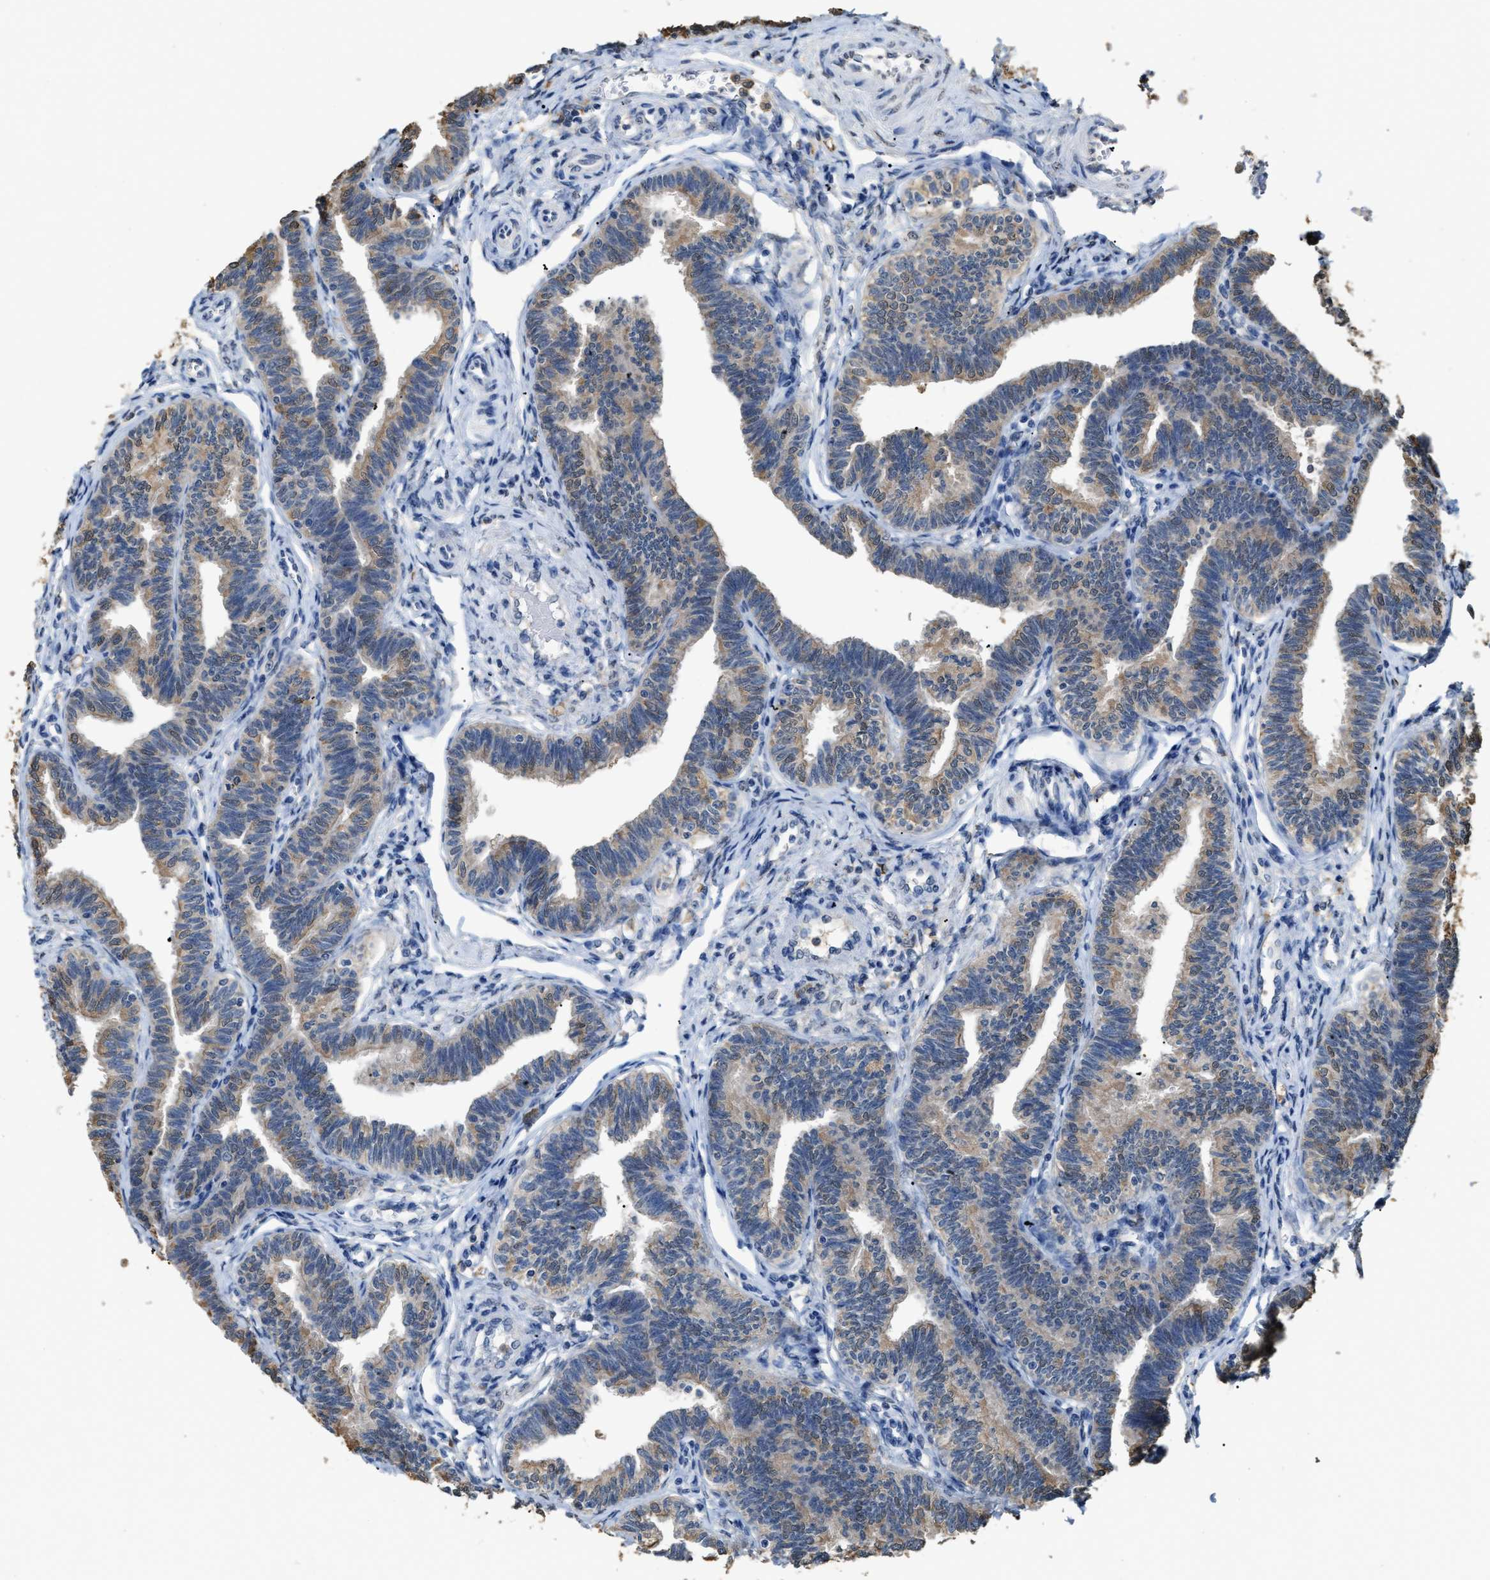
{"staining": {"intensity": "moderate", "quantity": ">75%", "location": "cytoplasmic/membranous"}, "tissue": "fallopian tube", "cell_type": "Glandular cells", "image_type": "normal", "snomed": [{"axis": "morphology", "description": "Normal tissue, NOS"}, {"axis": "topography", "description": "Fallopian tube"}, {"axis": "topography", "description": "Ovary"}], "caption": "A brown stain labels moderate cytoplasmic/membranous expression of a protein in glandular cells of unremarkable human fallopian tube.", "gene": "GCN1", "patient": {"sex": "female", "age": 23}}